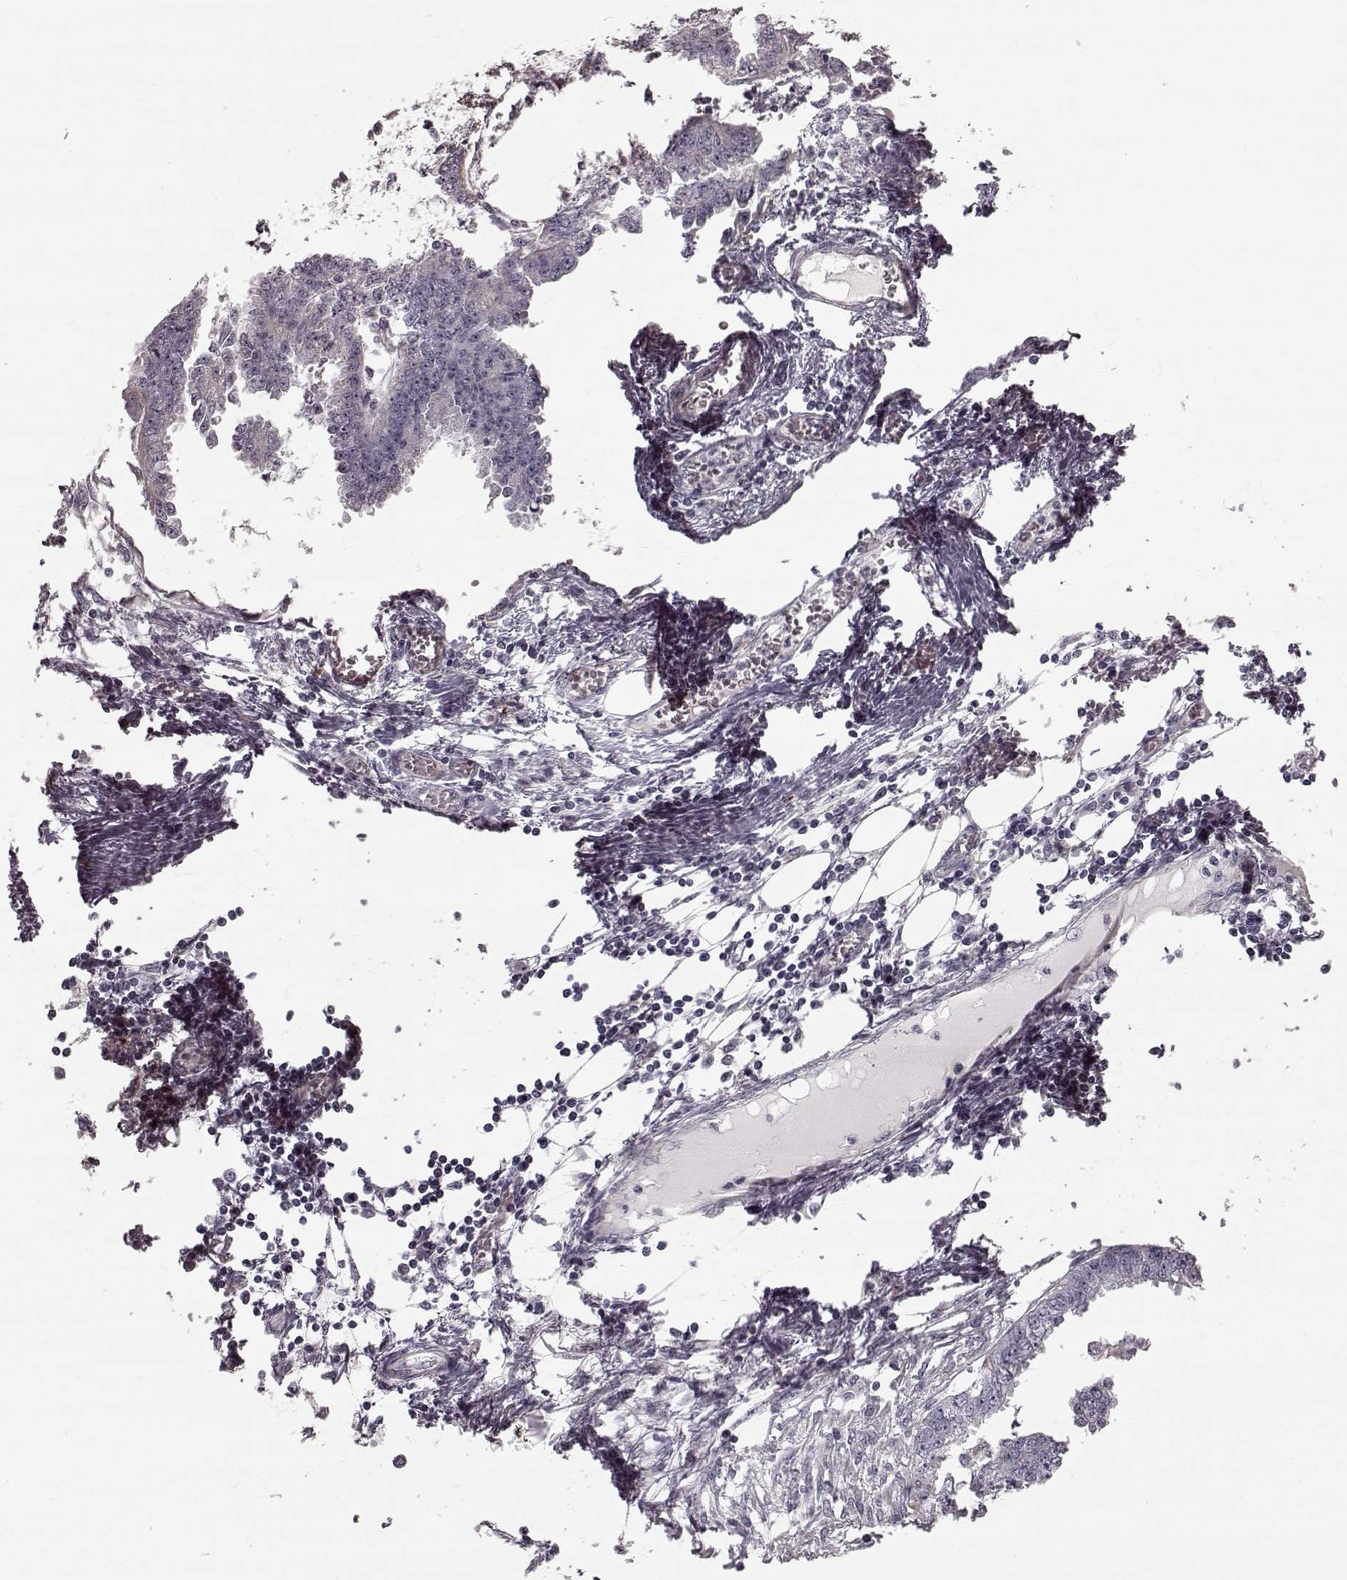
{"staining": {"intensity": "negative", "quantity": "none", "location": "none"}, "tissue": "endometrial cancer", "cell_type": "Tumor cells", "image_type": "cancer", "snomed": [{"axis": "morphology", "description": "Adenocarcinoma, NOS"}, {"axis": "morphology", "description": "Adenocarcinoma, metastatic, NOS"}, {"axis": "topography", "description": "Adipose tissue"}, {"axis": "topography", "description": "Endometrium"}], "caption": "Endometrial cancer was stained to show a protein in brown. There is no significant positivity in tumor cells. The staining was performed using DAB (3,3'-diaminobenzidine) to visualize the protein expression in brown, while the nuclei were stained in blue with hematoxylin (Magnification: 20x).", "gene": "HMMR", "patient": {"sex": "female", "age": 67}}